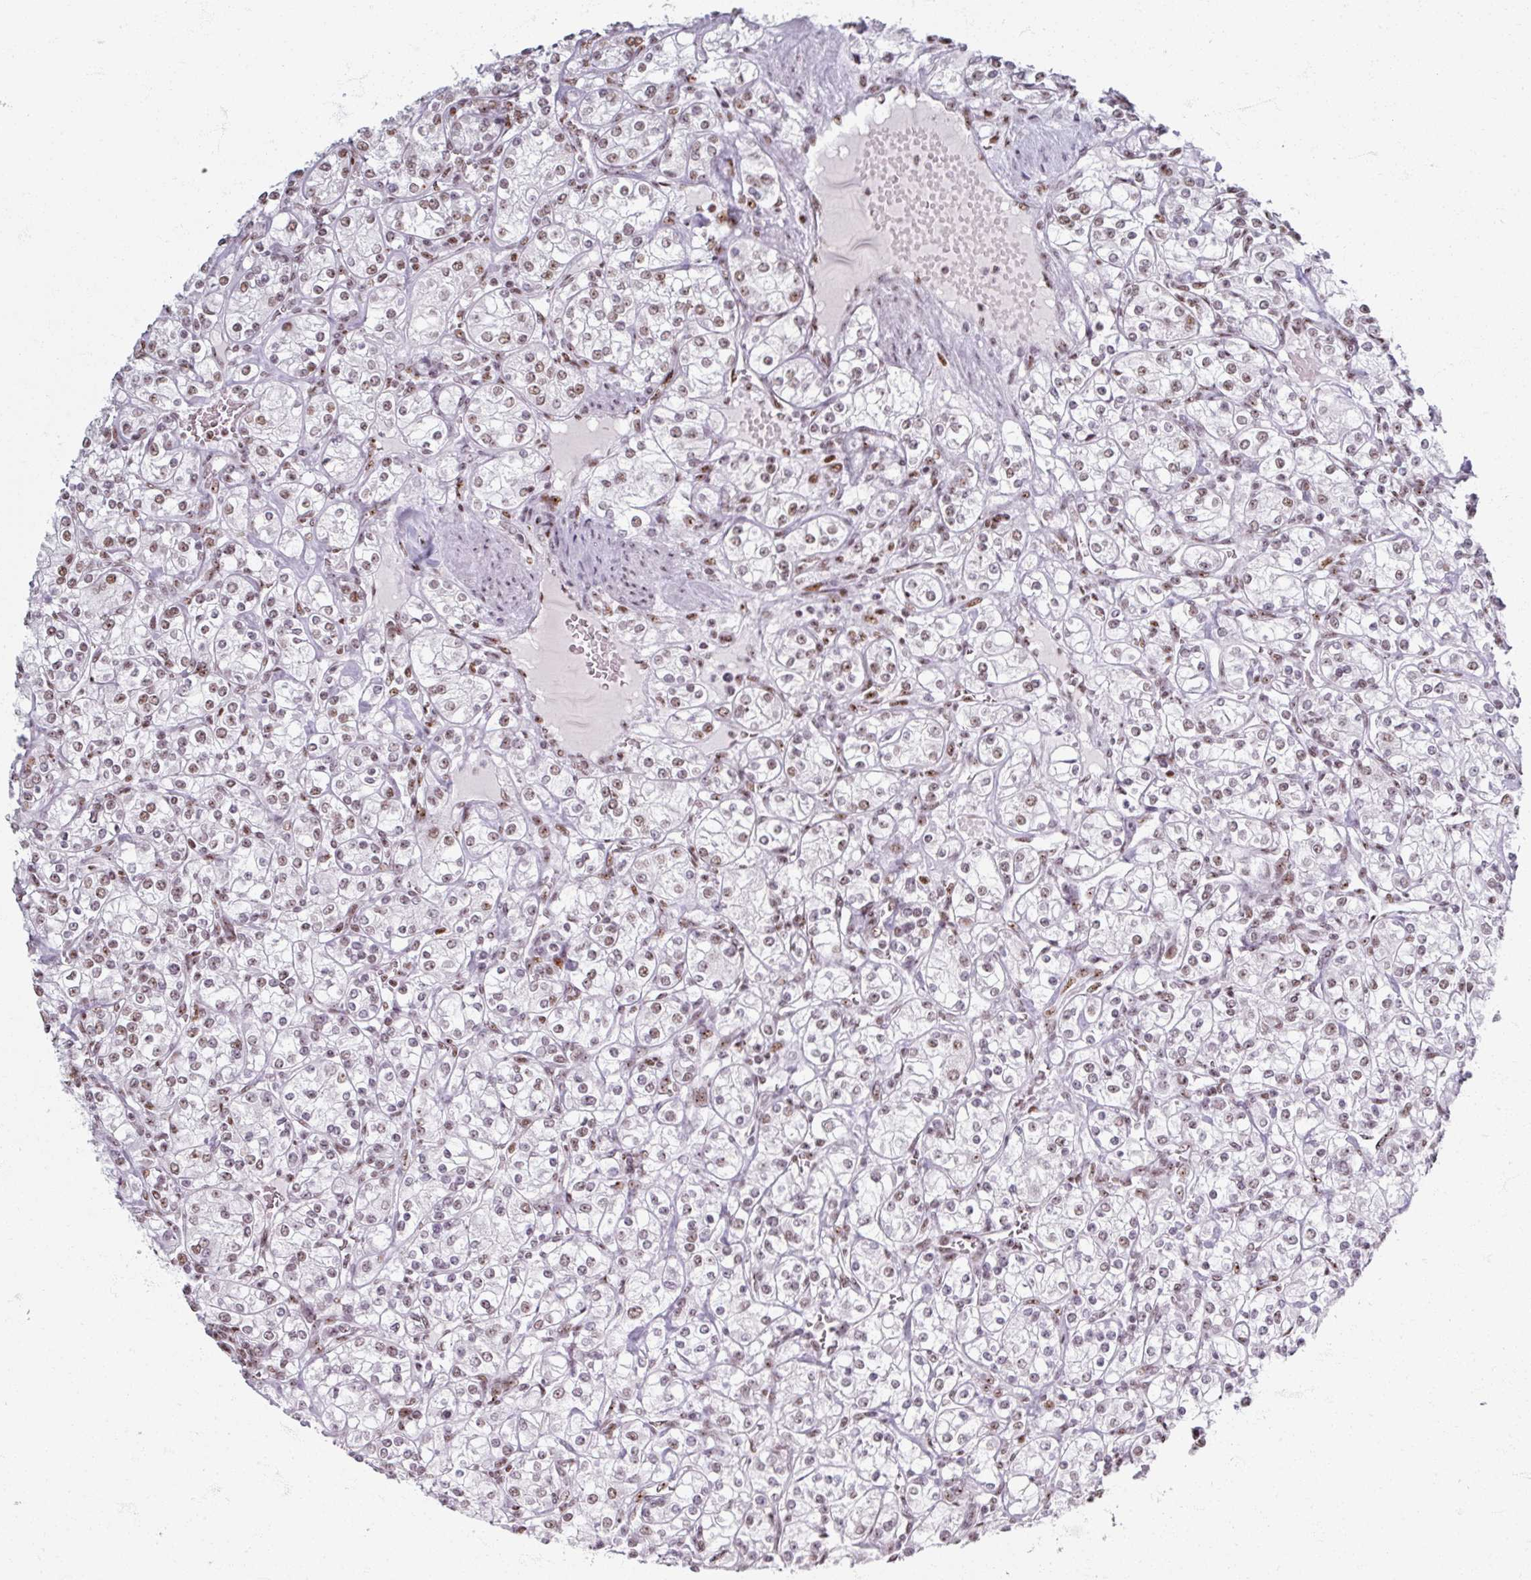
{"staining": {"intensity": "moderate", "quantity": ">75%", "location": "nuclear"}, "tissue": "renal cancer", "cell_type": "Tumor cells", "image_type": "cancer", "snomed": [{"axis": "morphology", "description": "Adenocarcinoma, NOS"}, {"axis": "topography", "description": "Kidney"}], "caption": "IHC image of renal cancer (adenocarcinoma) stained for a protein (brown), which exhibits medium levels of moderate nuclear staining in about >75% of tumor cells.", "gene": "ADAR", "patient": {"sex": "male", "age": 77}}